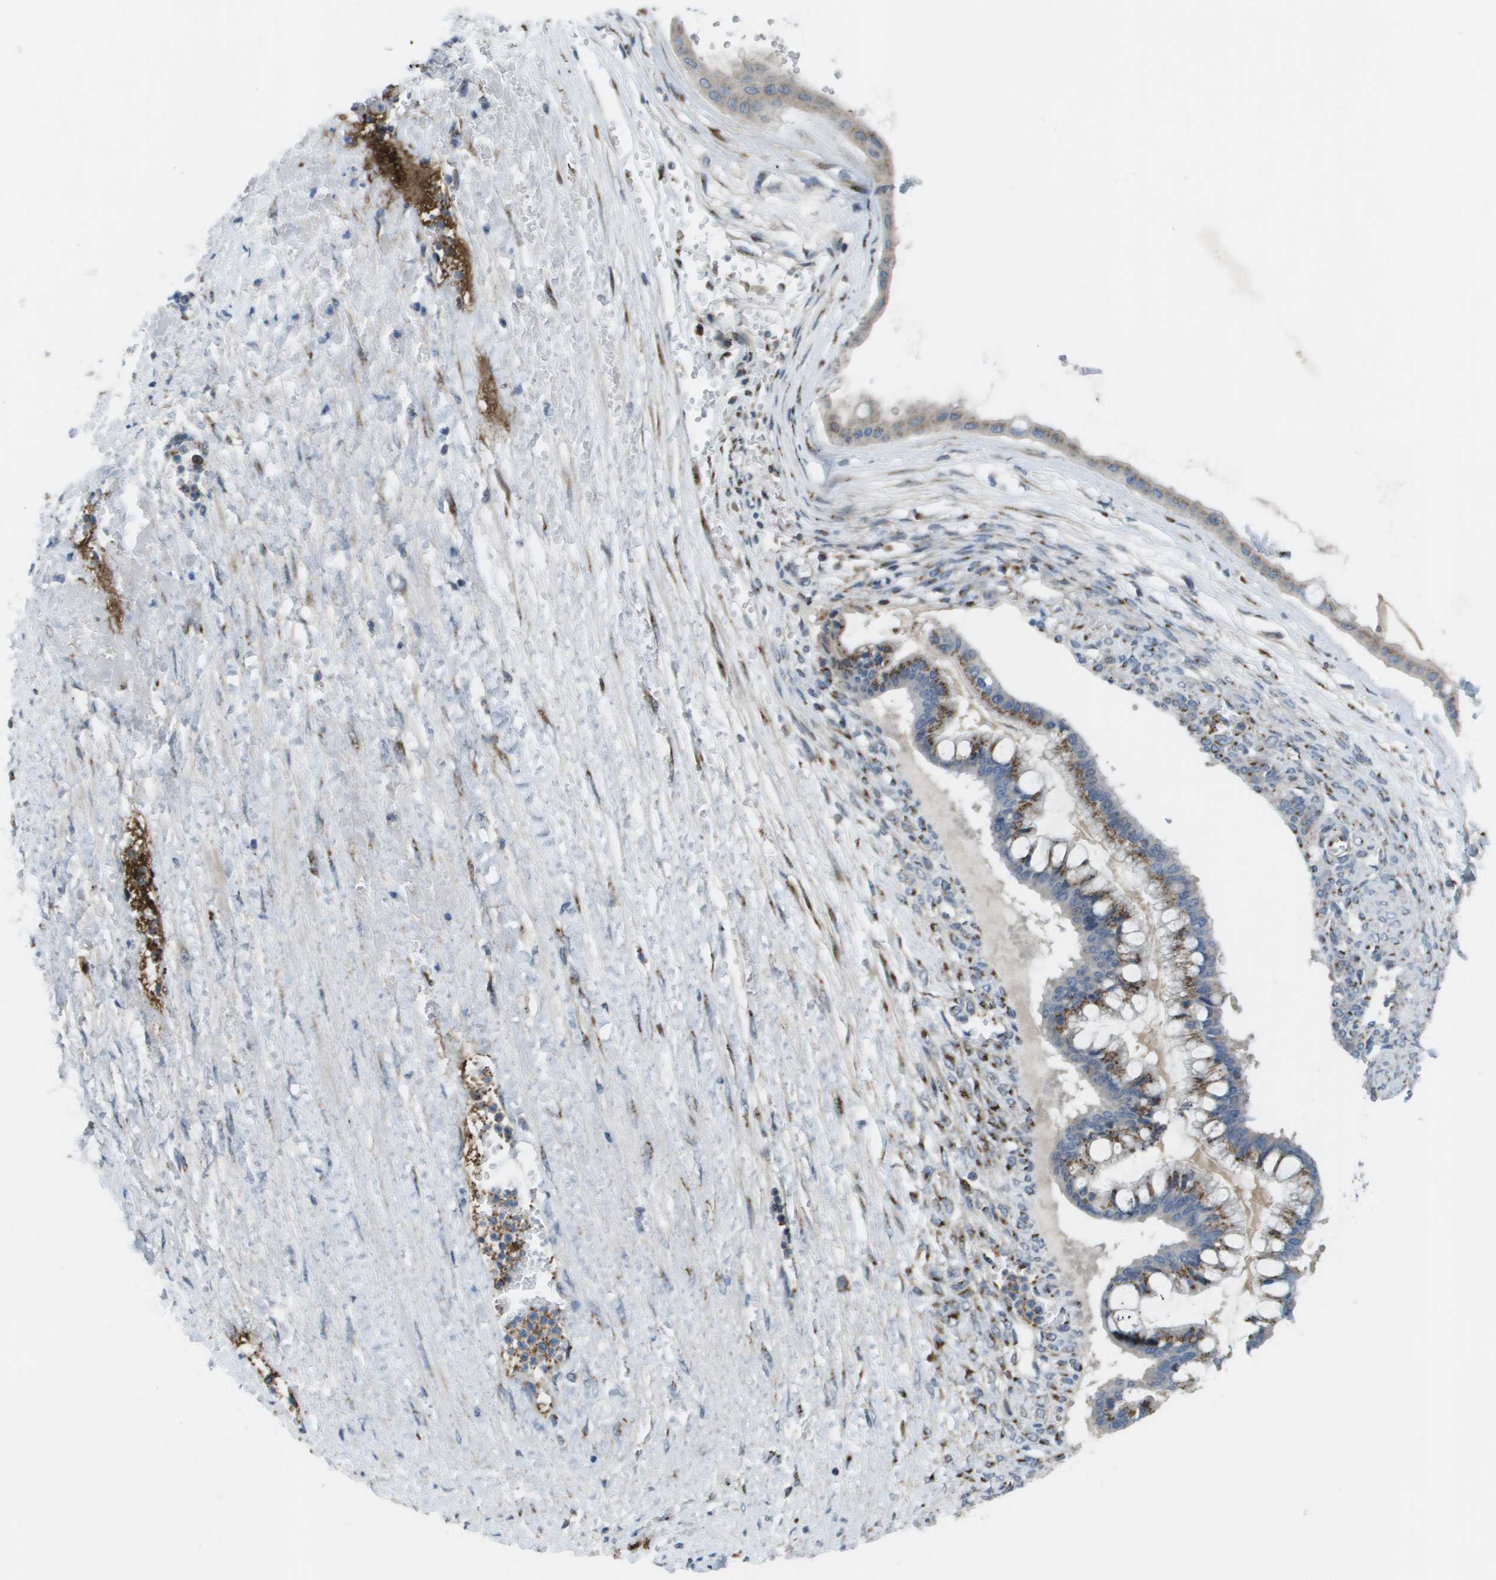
{"staining": {"intensity": "moderate", "quantity": ">75%", "location": "cytoplasmic/membranous"}, "tissue": "ovarian cancer", "cell_type": "Tumor cells", "image_type": "cancer", "snomed": [{"axis": "morphology", "description": "Cystadenocarcinoma, mucinous, NOS"}, {"axis": "topography", "description": "Ovary"}], "caption": "Brown immunohistochemical staining in ovarian cancer demonstrates moderate cytoplasmic/membranous expression in about >75% of tumor cells.", "gene": "QSOX2", "patient": {"sex": "female", "age": 73}}